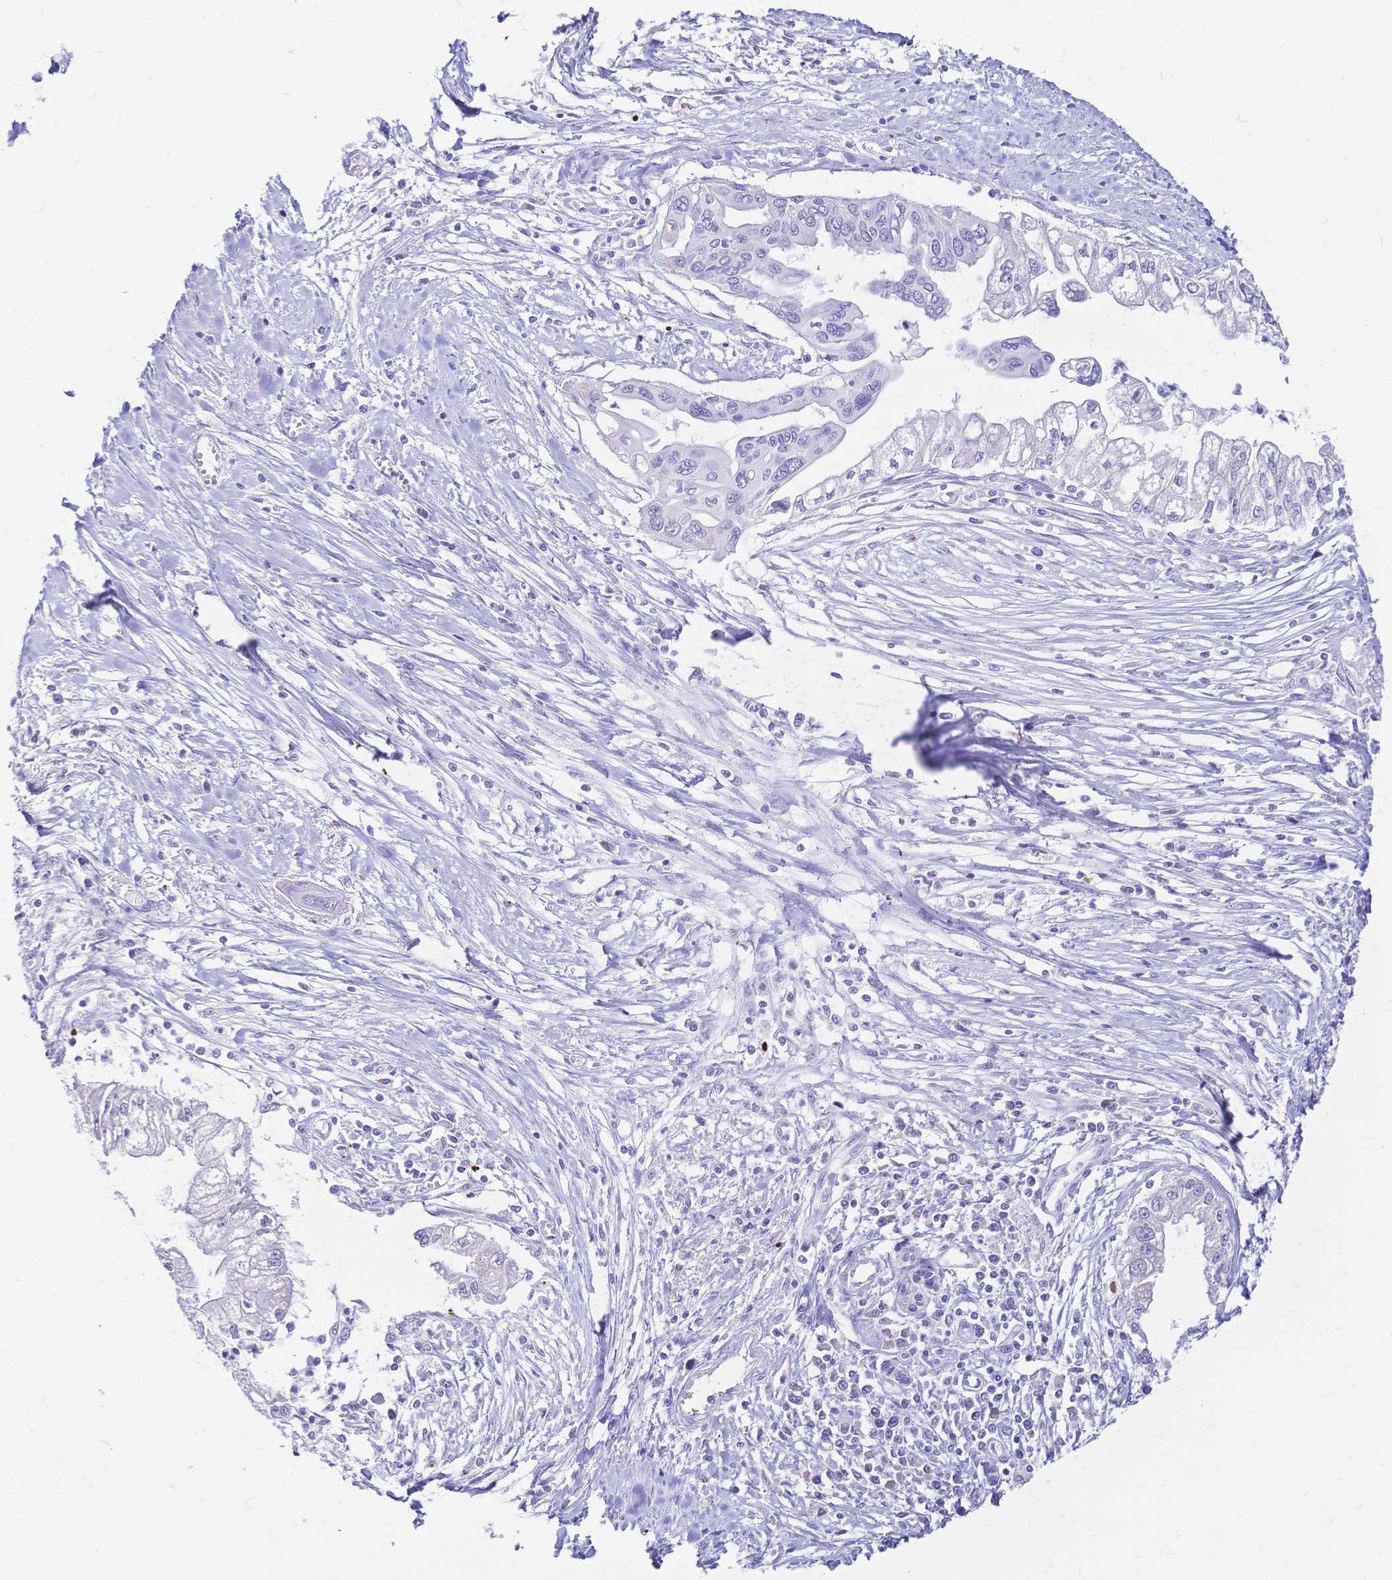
{"staining": {"intensity": "negative", "quantity": "none", "location": "none"}, "tissue": "pancreatic cancer", "cell_type": "Tumor cells", "image_type": "cancer", "snomed": [{"axis": "morphology", "description": "Adenocarcinoma, NOS"}, {"axis": "topography", "description": "Pancreas"}], "caption": "The histopathology image reveals no significant positivity in tumor cells of pancreatic adenocarcinoma.", "gene": "GRB7", "patient": {"sex": "male", "age": 70}}